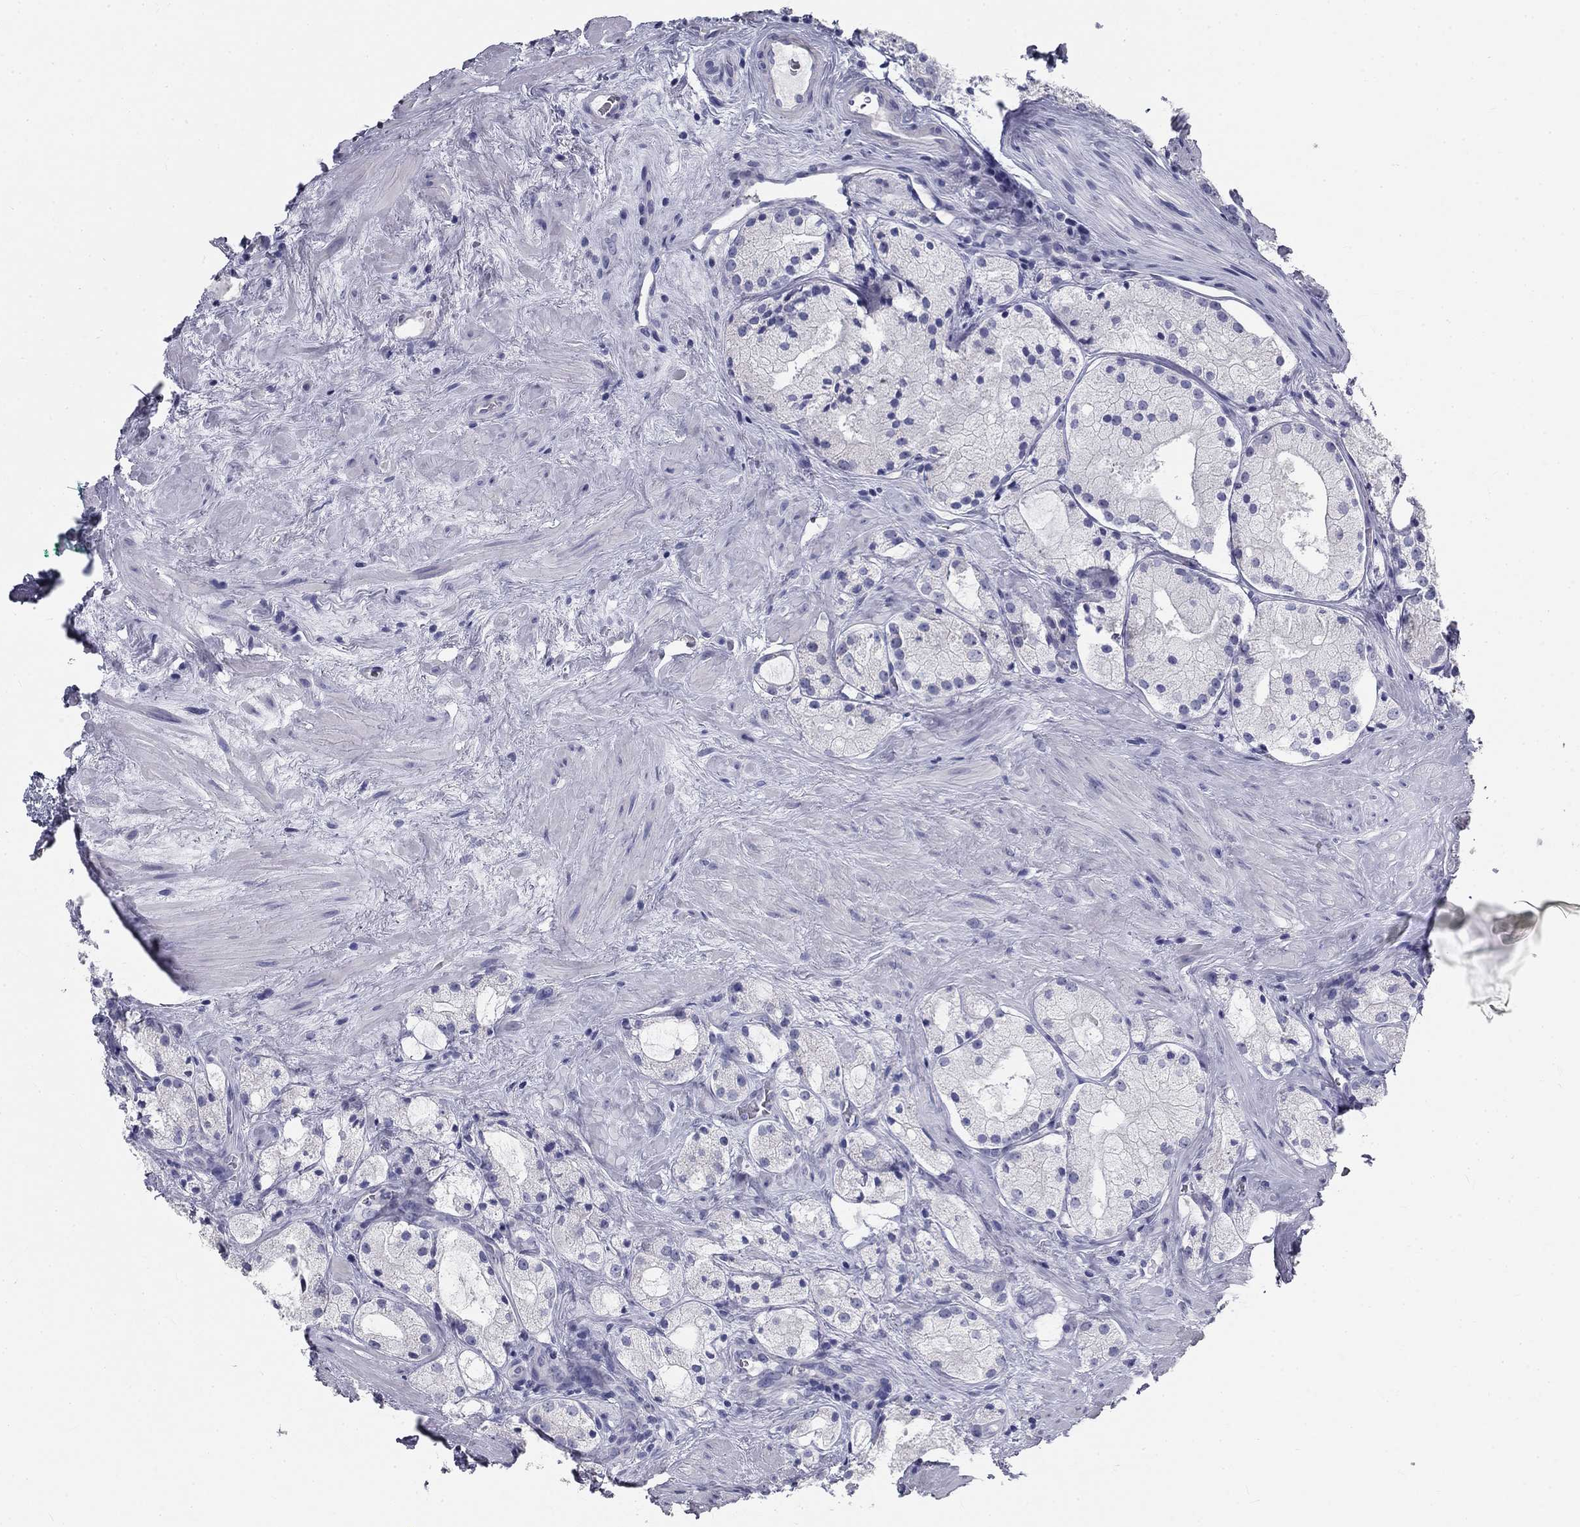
{"staining": {"intensity": "negative", "quantity": "none", "location": "none"}, "tissue": "prostate cancer", "cell_type": "Tumor cells", "image_type": "cancer", "snomed": [{"axis": "morphology", "description": "Adenocarcinoma, NOS"}, {"axis": "morphology", "description": "Adenocarcinoma, High grade"}, {"axis": "topography", "description": "Prostate"}], "caption": "Immunohistochemistry micrograph of prostate cancer stained for a protein (brown), which exhibits no positivity in tumor cells. The staining is performed using DAB (3,3'-diaminobenzidine) brown chromogen with nuclei counter-stained in using hematoxylin.", "gene": "GALNTL5", "patient": {"sex": "male", "age": 64}}